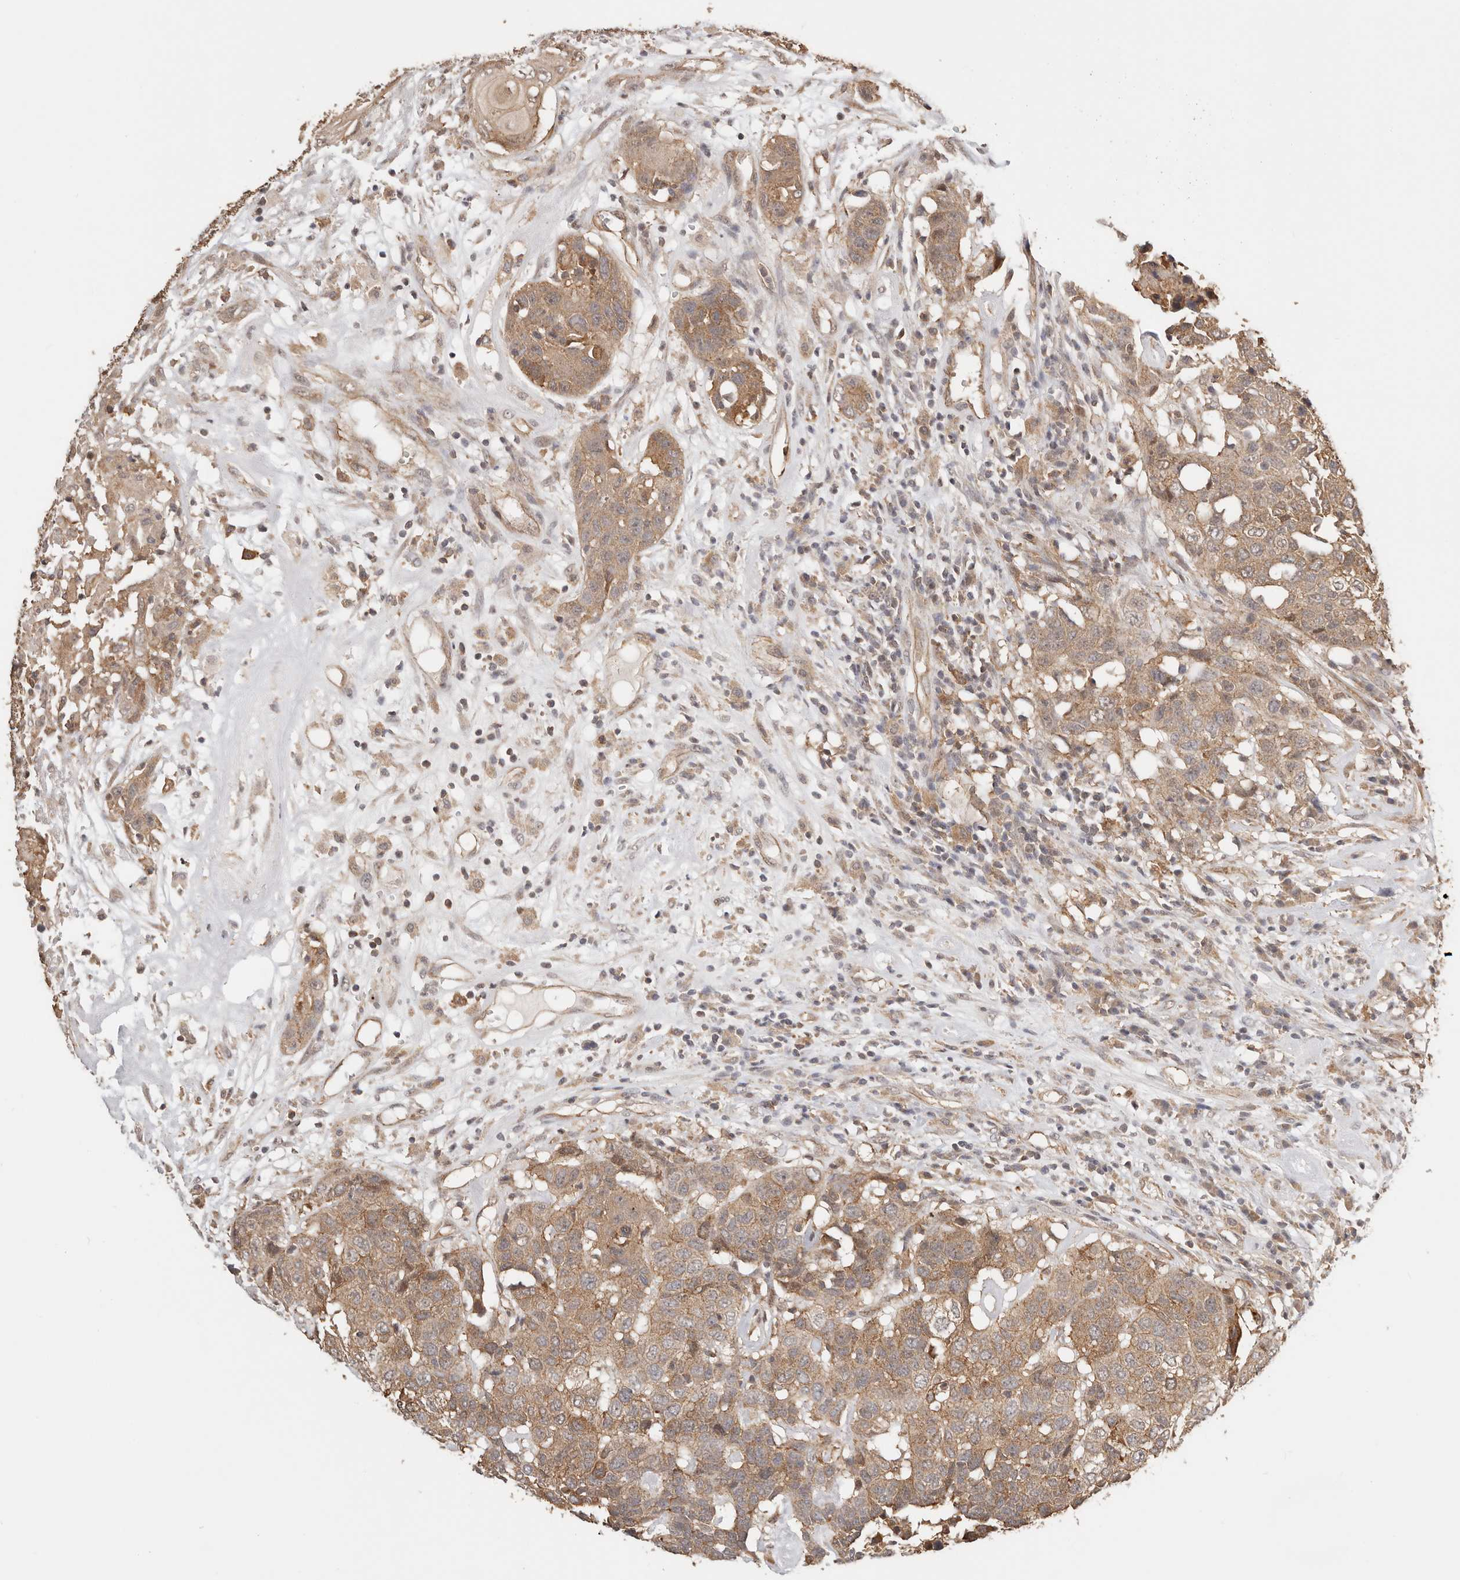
{"staining": {"intensity": "moderate", "quantity": ">75%", "location": "cytoplasmic/membranous"}, "tissue": "head and neck cancer", "cell_type": "Tumor cells", "image_type": "cancer", "snomed": [{"axis": "morphology", "description": "Squamous cell carcinoma, NOS"}, {"axis": "topography", "description": "Head-Neck"}], "caption": "A brown stain shows moderate cytoplasmic/membranous expression of a protein in human head and neck cancer (squamous cell carcinoma) tumor cells.", "gene": "AFDN", "patient": {"sex": "male", "age": 66}}